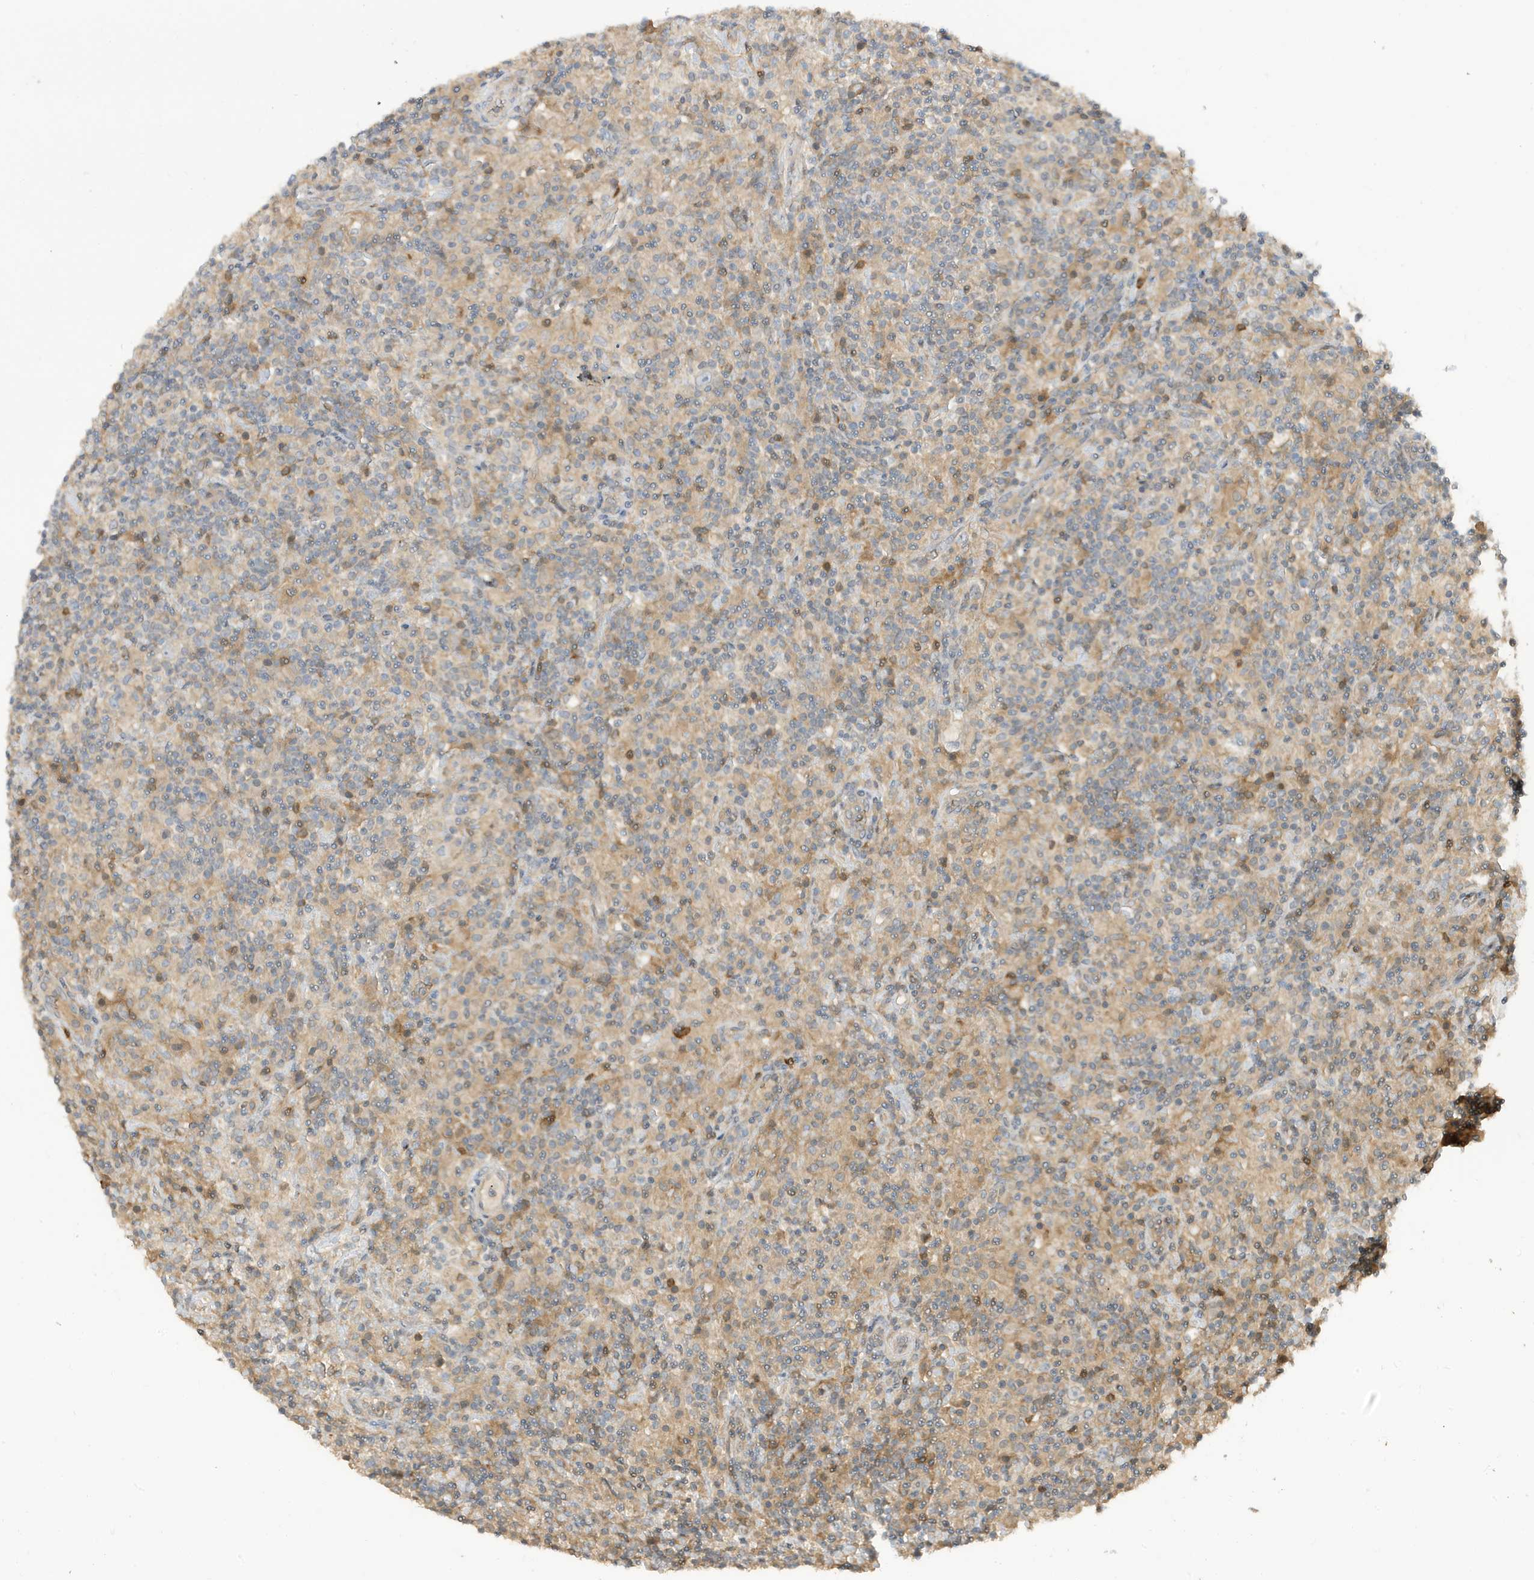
{"staining": {"intensity": "negative", "quantity": "none", "location": "none"}, "tissue": "lymphoma", "cell_type": "Tumor cells", "image_type": "cancer", "snomed": [{"axis": "morphology", "description": "Hodgkin's disease, NOS"}, {"axis": "topography", "description": "Lymph node"}], "caption": "An image of human Hodgkin's disease is negative for staining in tumor cells.", "gene": "TAB3", "patient": {"sex": "male", "age": 70}}